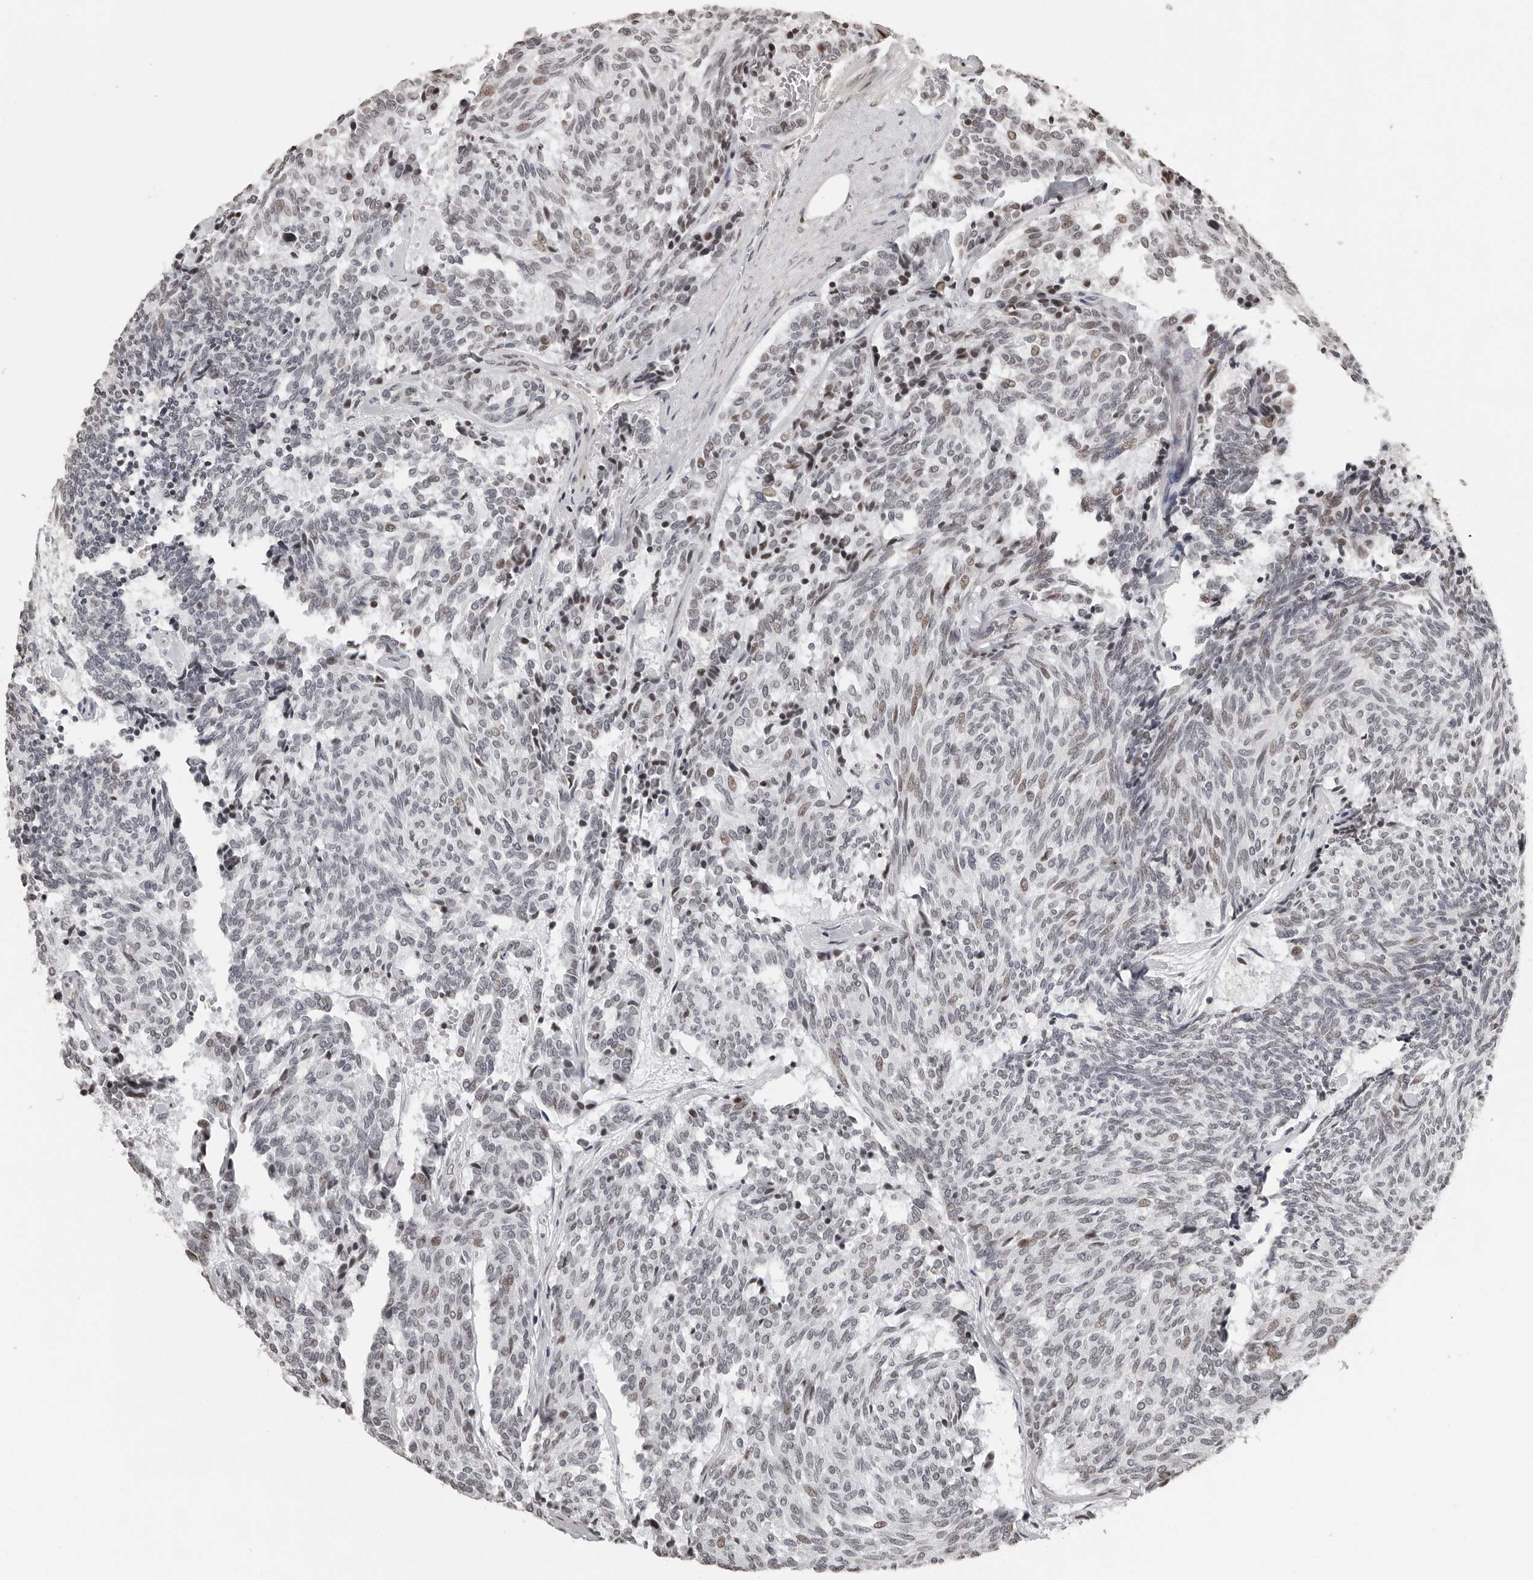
{"staining": {"intensity": "moderate", "quantity": "<25%", "location": "nuclear"}, "tissue": "carcinoid", "cell_type": "Tumor cells", "image_type": "cancer", "snomed": [{"axis": "morphology", "description": "Carcinoid, malignant, NOS"}, {"axis": "topography", "description": "Pancreas"}], "caption": "Brown immunohistochemical staining in carcinoid demonstrates moderate nuclear expression in about <25% of tumor cells. (Stains: DAB in brown, nuclei in blue, Microscopy: brightfield microscopy at high magnification).", "gene": "ORC1", "patient": {"sex": "female", "age": 54}}